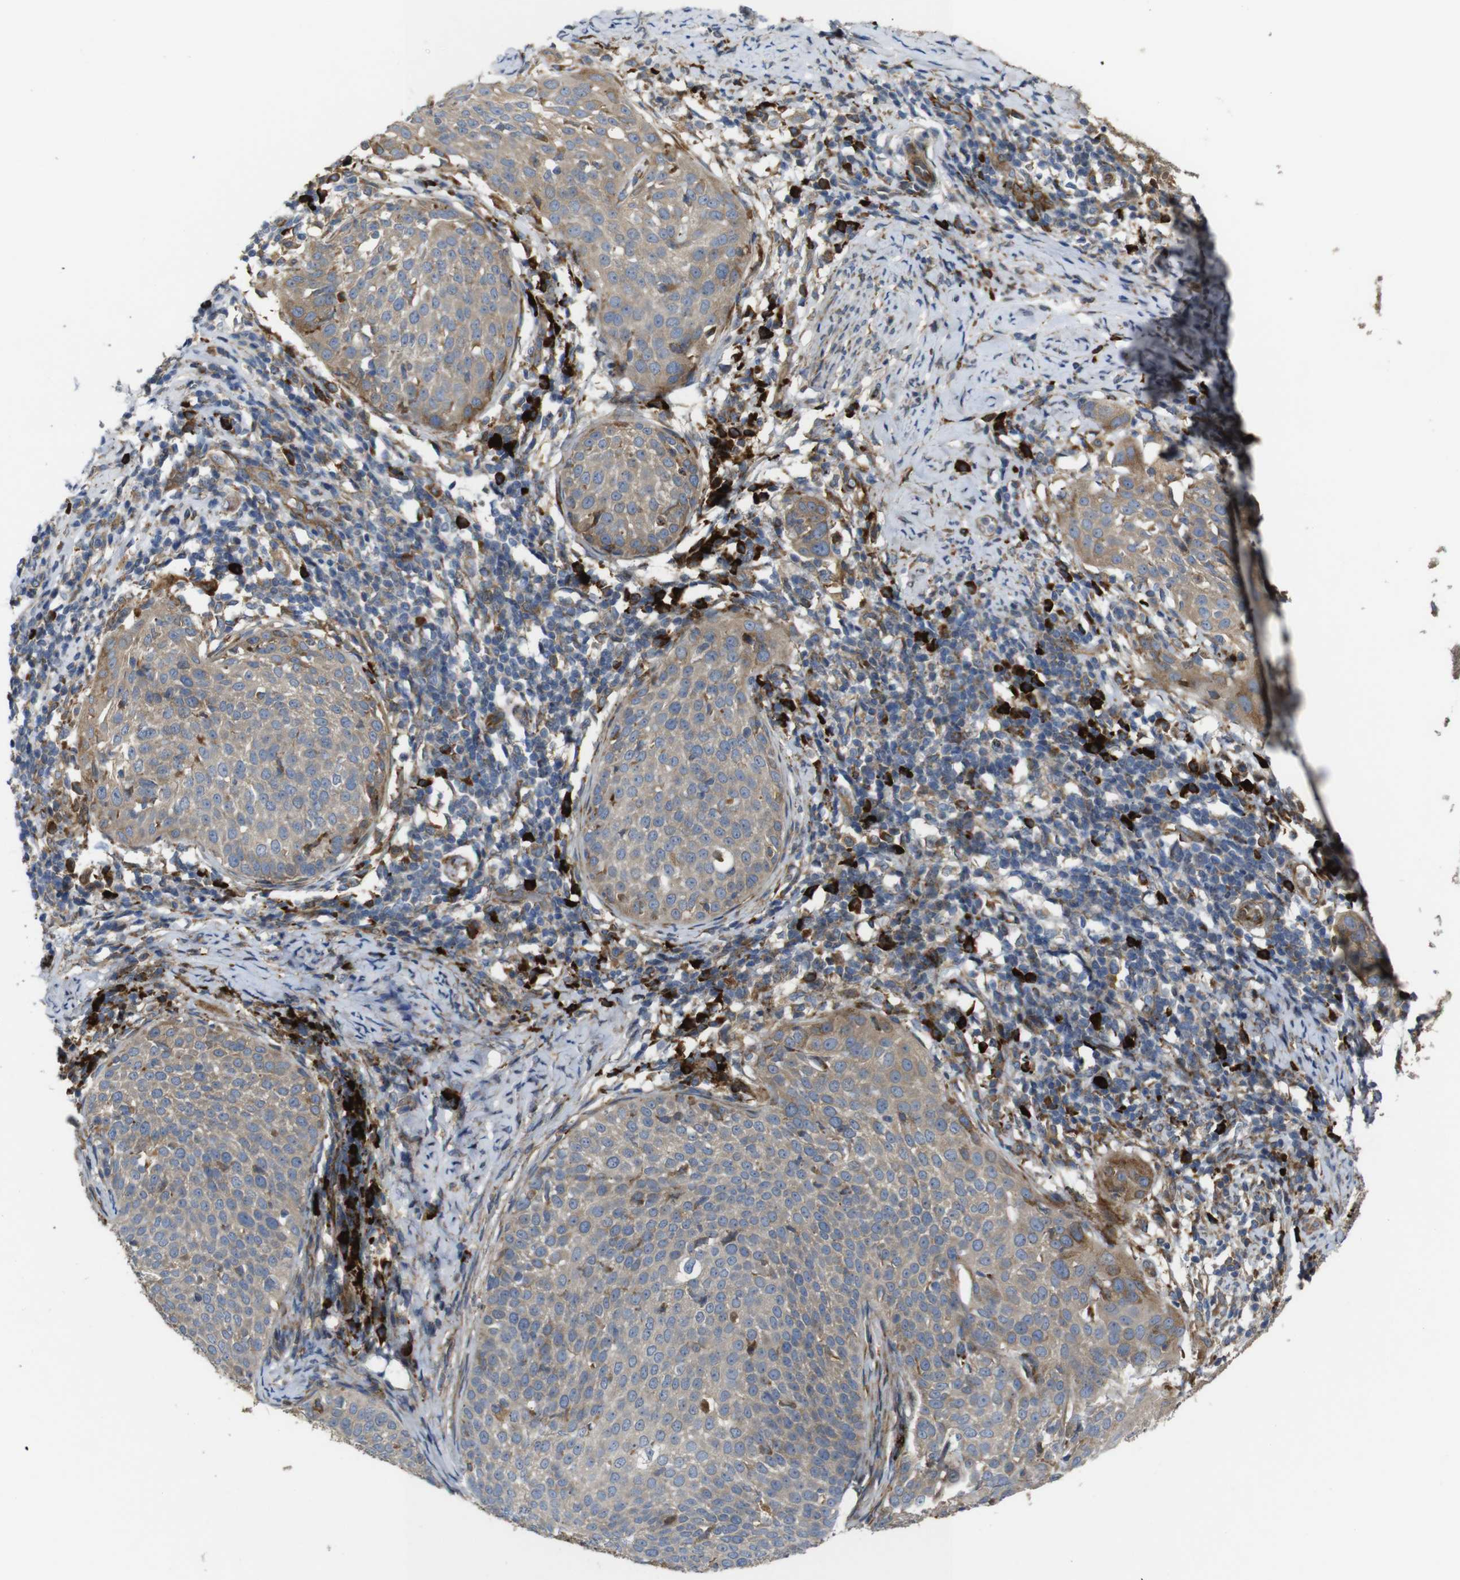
{"staining": {"intensity": "moderate", "quantity": ">75%", "location": "cytoplasmic/membranous"}, "tissue": "cervical cancer", "cell_type": "Tumor cells", "image_type": "cancer", "snomed": [{"axis": "morphology", "description": "Squamous cell carcinoma, NOS"}, {"axis": "topography", "description": "Cervix"}], "caption": "Cervical squamous cell carcinoma stained for a protein (brown) reveals moderate cytoplasmic/membranous positive expression in approximately >75% of tumor cells.", "gene": "UBE2G2", "patient": {"sex": "female", "age": 51}}